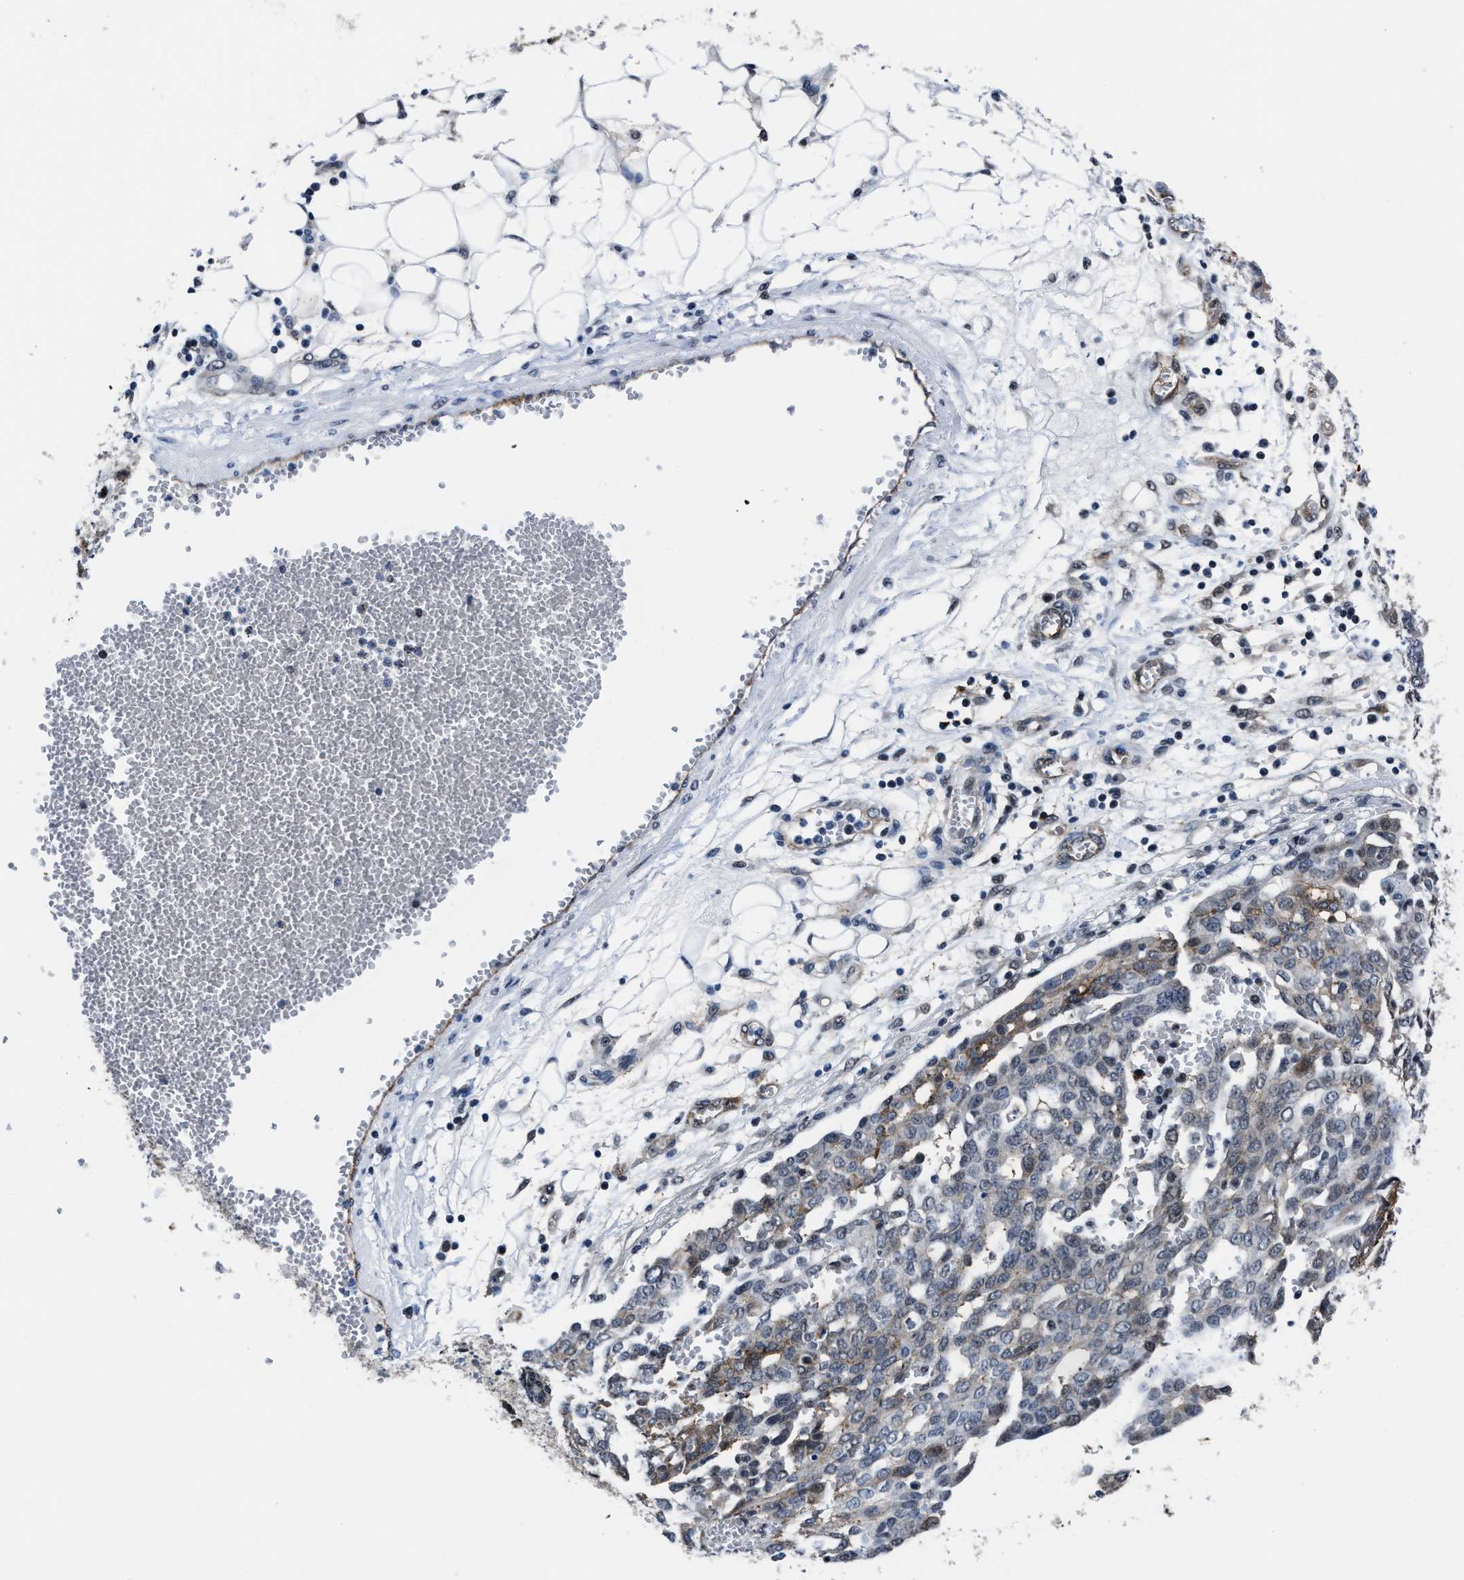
{"staining": {"intensity": "moderate", "quantity": "<25%", "location": "cytoplasmic/membranous"}, "tissue": "ovarian cancer", "cell_type": "Tumor cells", "image_type": "cancer", "snomed": [{"axis": "morphology", "description": "Cystadenocarcinoma, serous, NOS"}, {"axis": "topography", "description": "Soft tissue"}, {"axis": "topography", "description": "Ovary"}], "caption": "About <25% of tumor cells in human ovarian cancer show moderate cytoplasmic/membranous protein expression as visualized by brown immunohistochemical staining.", "gene": "MARCKSL1", "patient": {"sex": "female", "age": 57}}